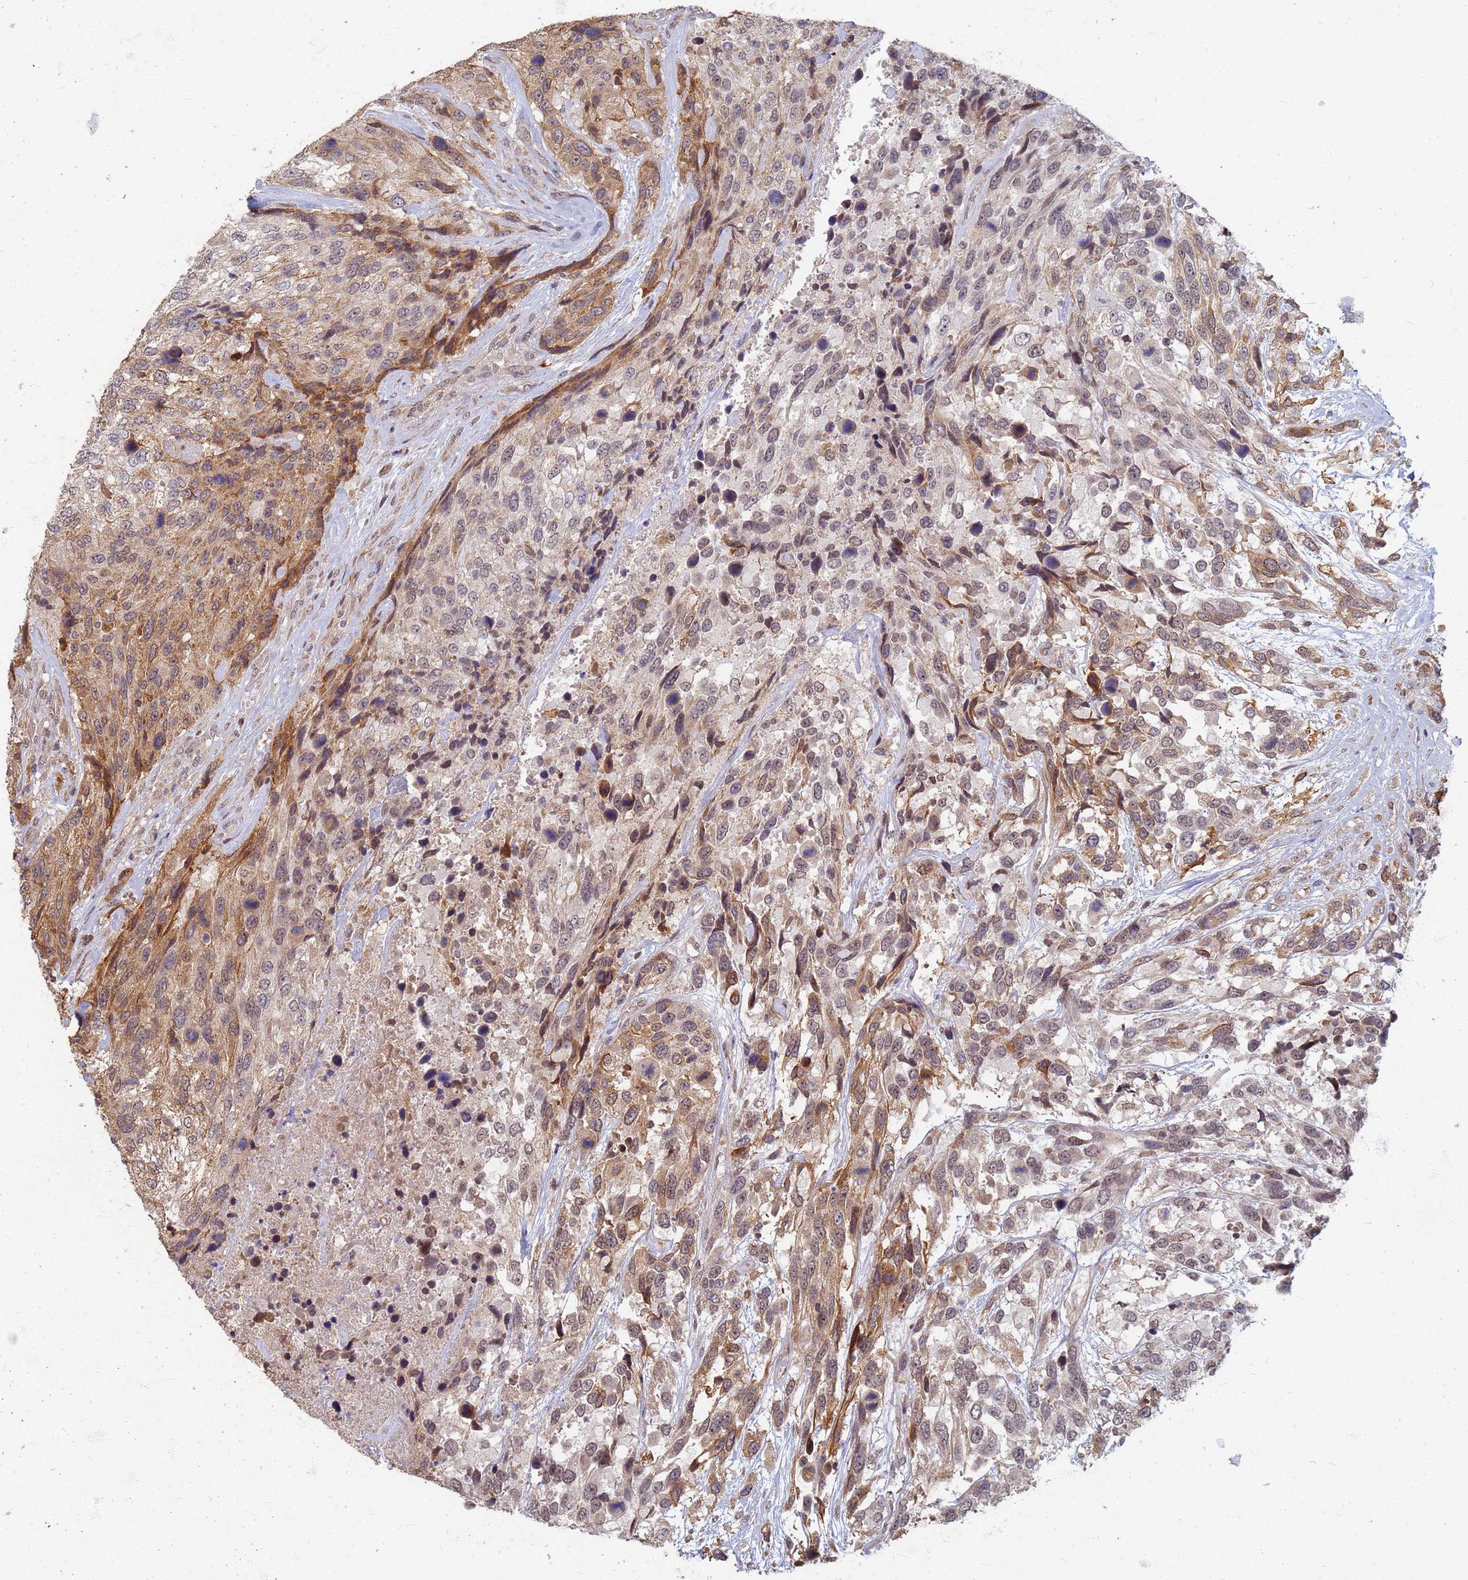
{"staining": {"intensity": "weak", "quantity": "25%-75%", "location": "cytoplasmic/membranous,nuclear"}, "tissue": "urothelial cancer", "cell_type": "Tumor cells", "image_type": "cancer", "snomed": [{"axis": "morphology", "description": "Urothelial carcinoma, High grade"}, {"axis": "topography", "description": "Urinary bladder"}], "caption": "A brown stain highlights weak cytoplasmic/membranous and nuclear staining of a protein in human high-grade urothelial carcinoma tumor cells. (Stains: DAB (3,3'-diaminobenzidine) in brown, nuclei in blue, Microscopy: brightfield microscopy at high magnification).", "gene": "ITGB4", "patient": {"sex": "female", "age": 70}}